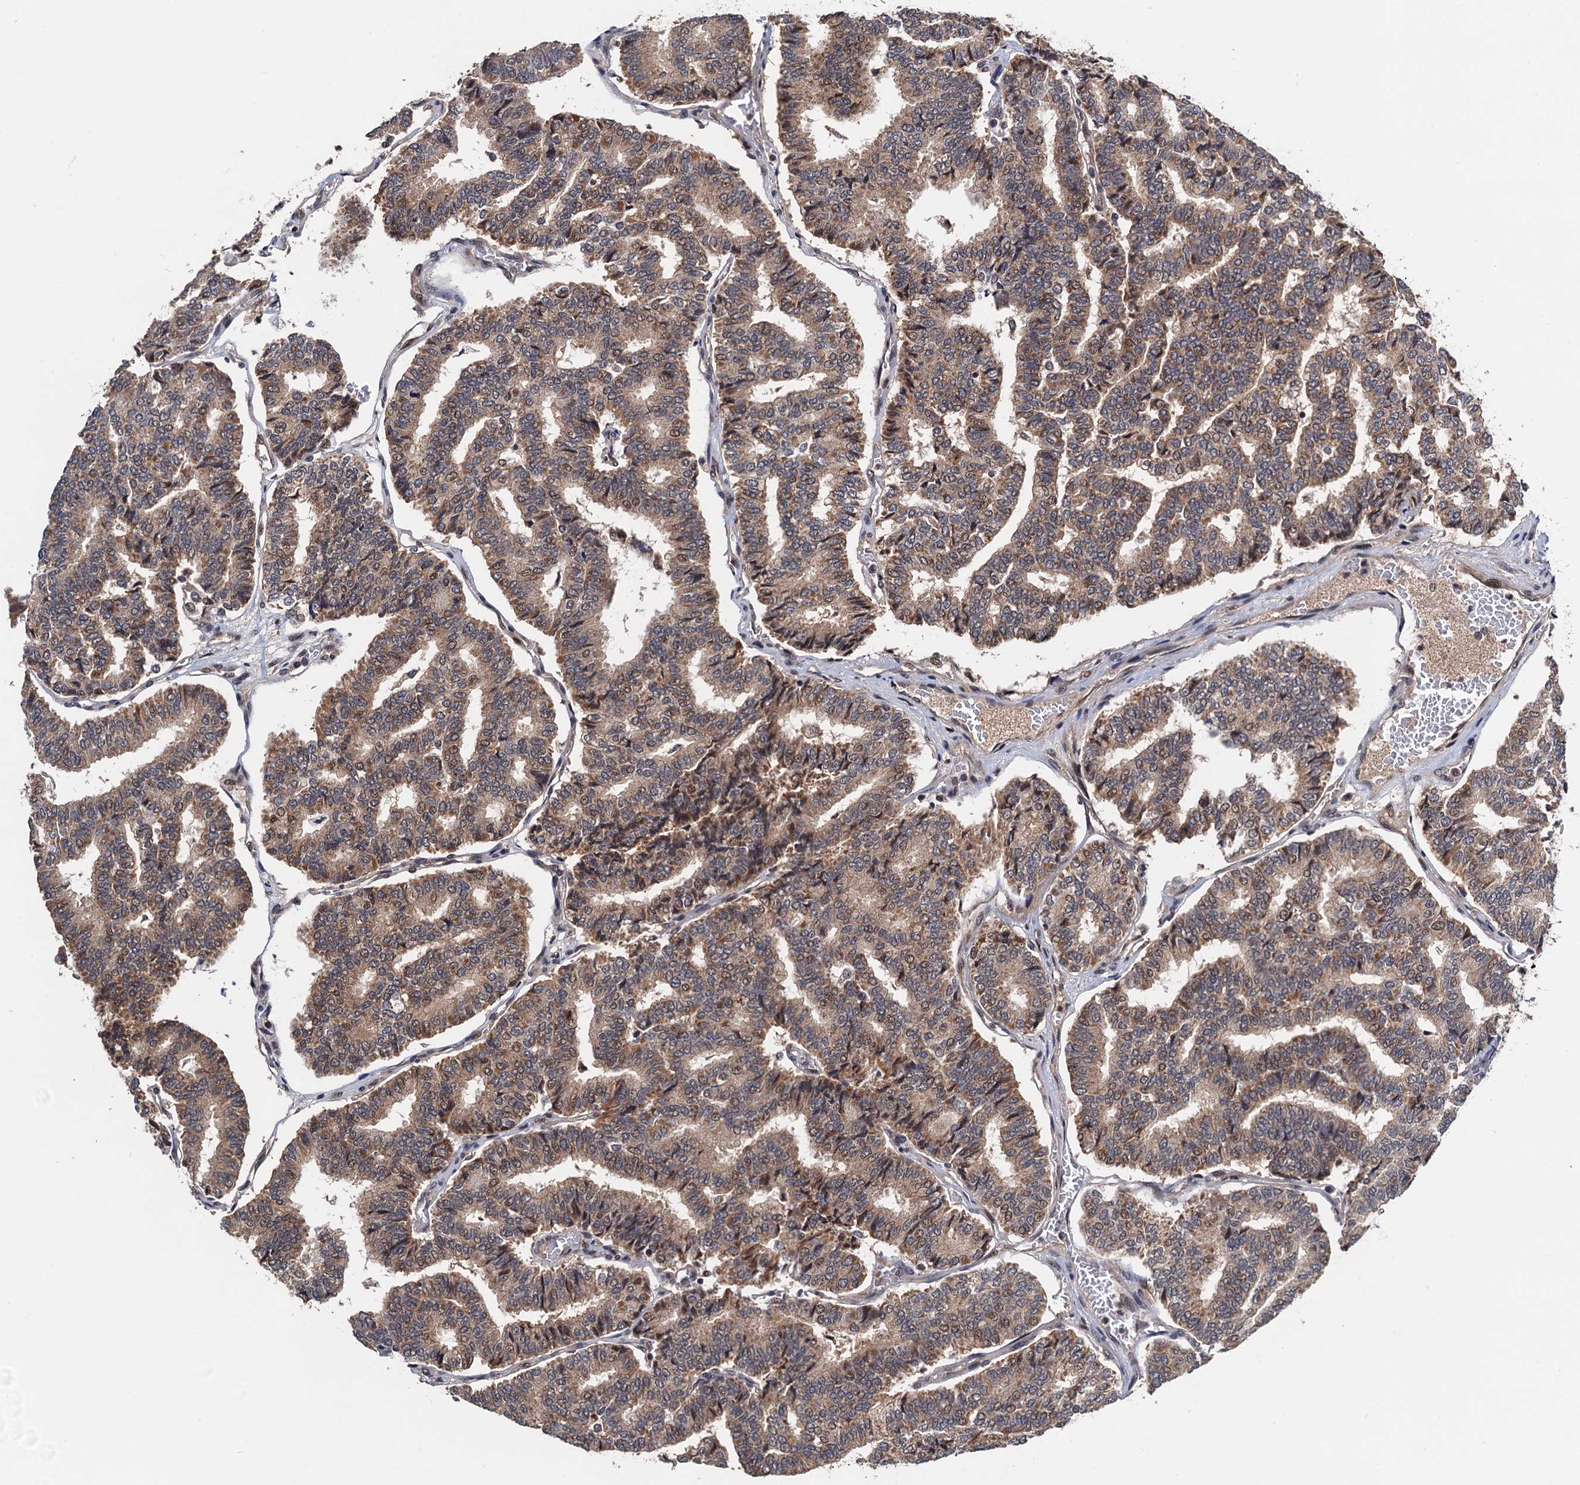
{"staining": {"intensity": "moderate", "quantity": ">75%", "location": "cytoplasmic/membranous"}, "tissue": "thyroid cancer", "cell_type": "Tumor cells", "image_type": "cancer", "snomed": [{"axis": "morphology", "description": "Papillary adenocarcinoma, NOS"}, {"axis": "topography", "description": "Thyroid gland"}], "caption": "Moderate cytoplasmic/membranous positivity is appreciated in approximately >75% of tumor cells in papillary adenocarcinoma (thyroid).", "gene": "NAA16", "patient": {"sex": "female", "age": 35}}